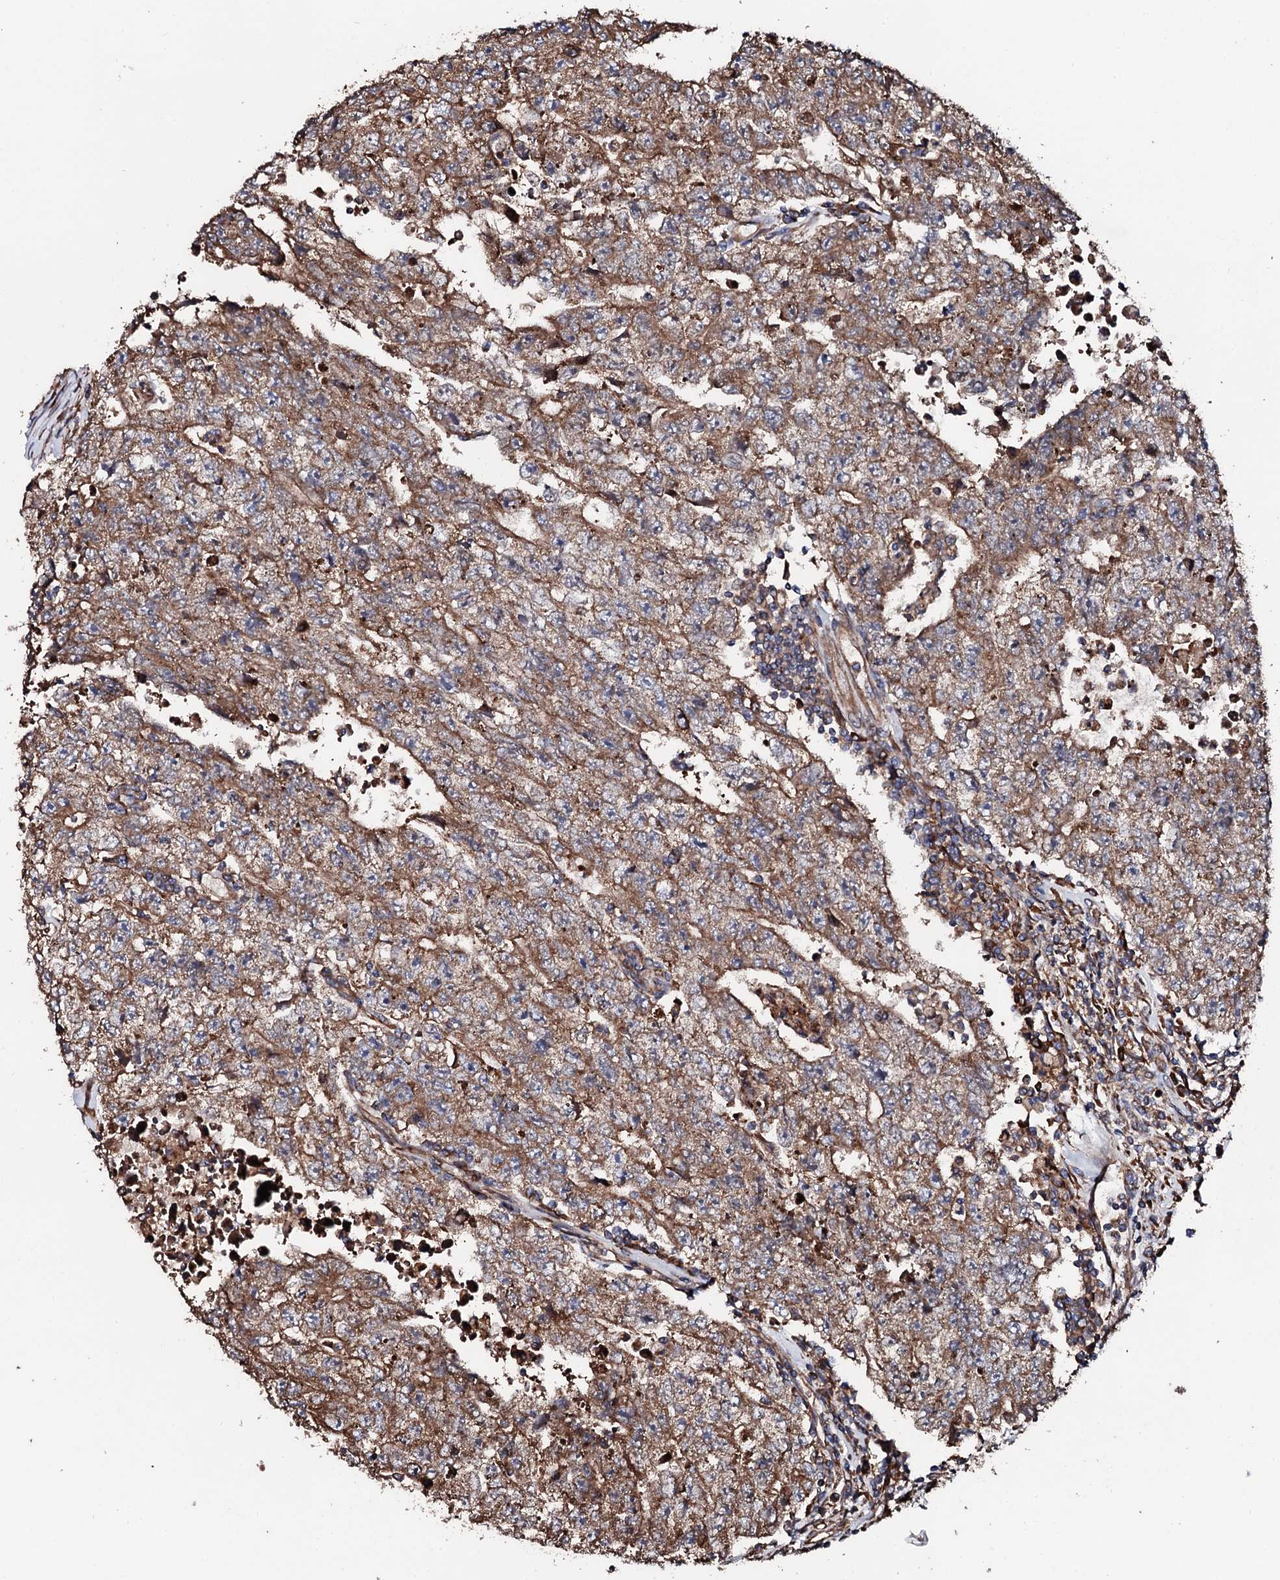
{"staining": {"intensity": "moderate", "quantity": ">75%", "location": "cytoplasmic/membranous"}, "tissue": "testis cancer", "cell_type": "Tumor cells", "image_type": "cancer", "snomed": [{"axis": "morphology", "description": "Carcinoma, Embryonal, NOS"}, {"axis": "topography", "description": "Testis"}], "caption": "Moderate cytoplasmic/membranous protein positivity is seen in about >75% of tumor cells in testis embryonal carcinoma. The staining is performed using DAB (3,3'-diaminobenzidine) brown chromogen to label protein expression. The nuclei are counter-stained blue using hematoxylin.", "gene": "CKAP5", "patient": {"sex": "male", "age": 17}}